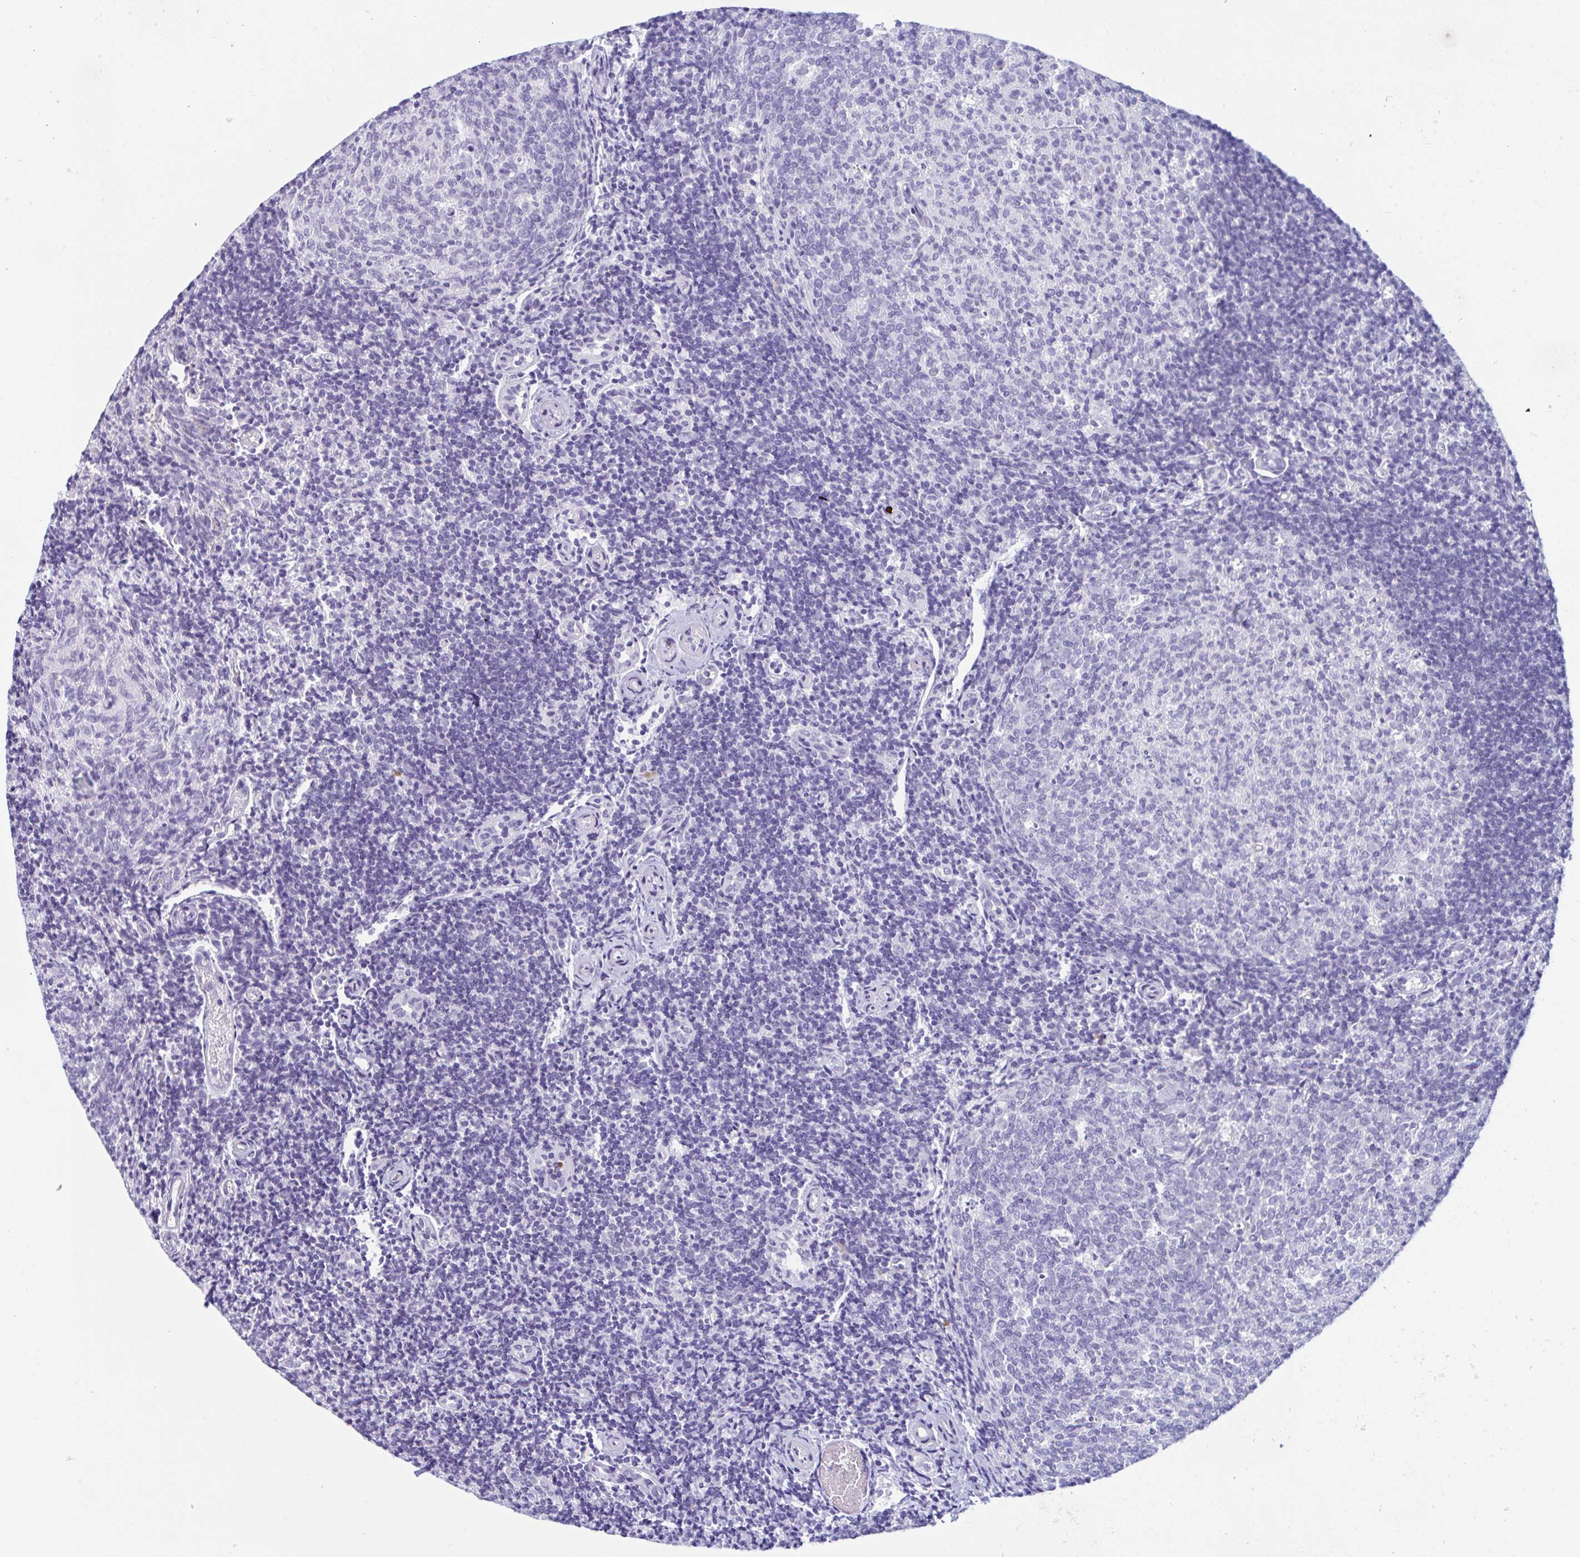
{"staining": {"intensity": "negative", "quantity": "none", "location": "none"}, "tissue": "tonsil", "cell_type": "Germinal center cells", "image_type": "normal", "snomed": [{"axis": "morphology", "description": "Normal tissue, NOS"}, {"axis": "topography", "description": "Tonsil"}], "caption": "IHC histopathology image of benign tonsil: human tonsil stained with DAB (3,3'-diaminobenzidine) reveals no significant protein positivity in germinal center cells. (Stains: DAB (3,3'-diaminobenzidine) IHC with hematoxylin counter stain, Microscopy: brightfield microscopy at high magnification).", "gene": "USP35", "patient": {"sex": "female", "age": 10}}